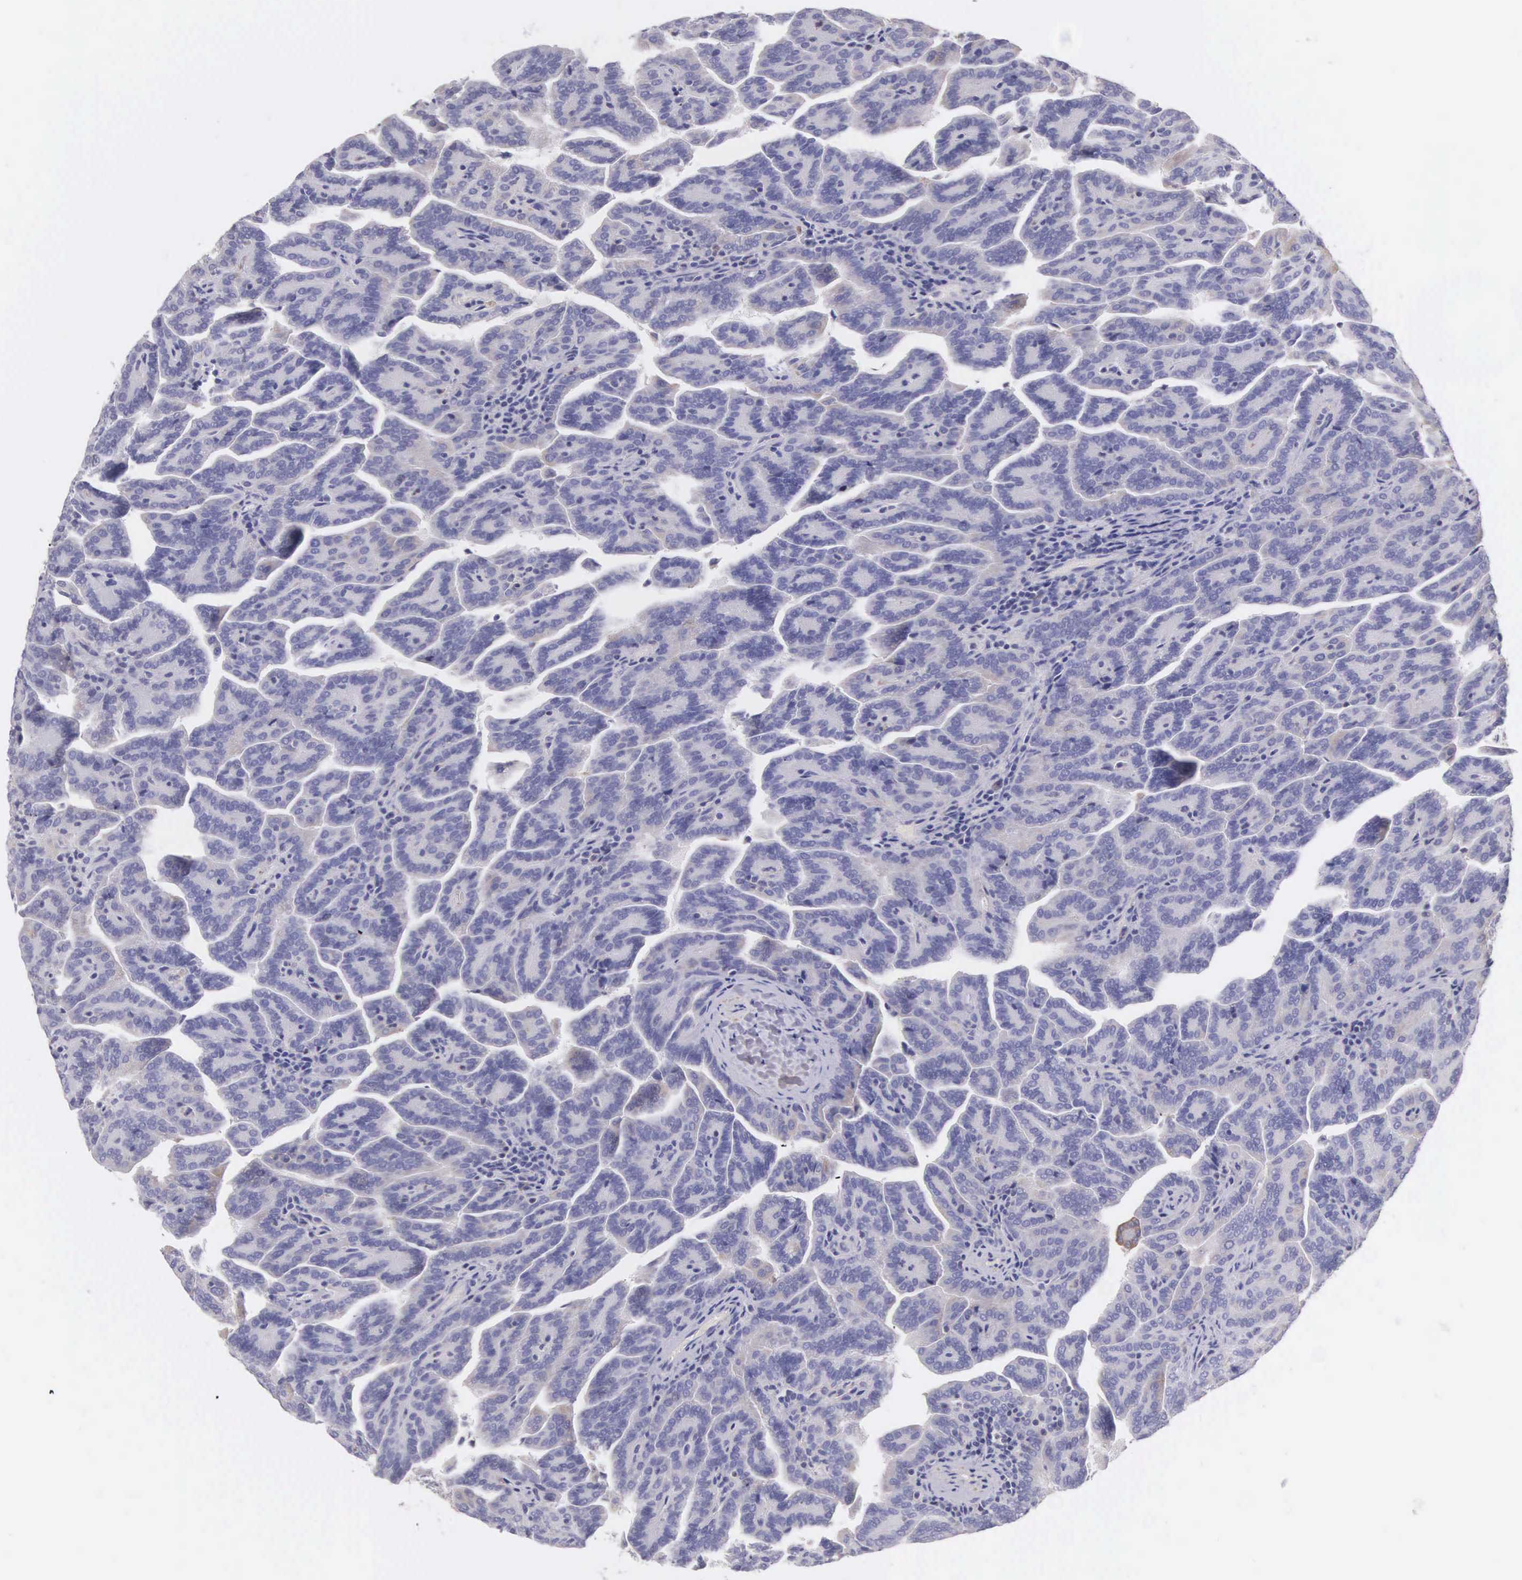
{"staining": {"intensity": "negative", "quantity": "none", "location": "none"}, "tissue": "renal cancer", "cell_type": "Tumor cells", "image_type": "cancer", "snomed": [{"axis": "morphology", "description": "Adenocarcinoma, NOS"}, {"axis": "topography", "description": "Kidney"}], "caption": "Protein analysis of renal cancer demonstrates no significant expression in tumor cells.", "gene": "OSBPL3", "patient": {"sex": "male", "age": 61}}